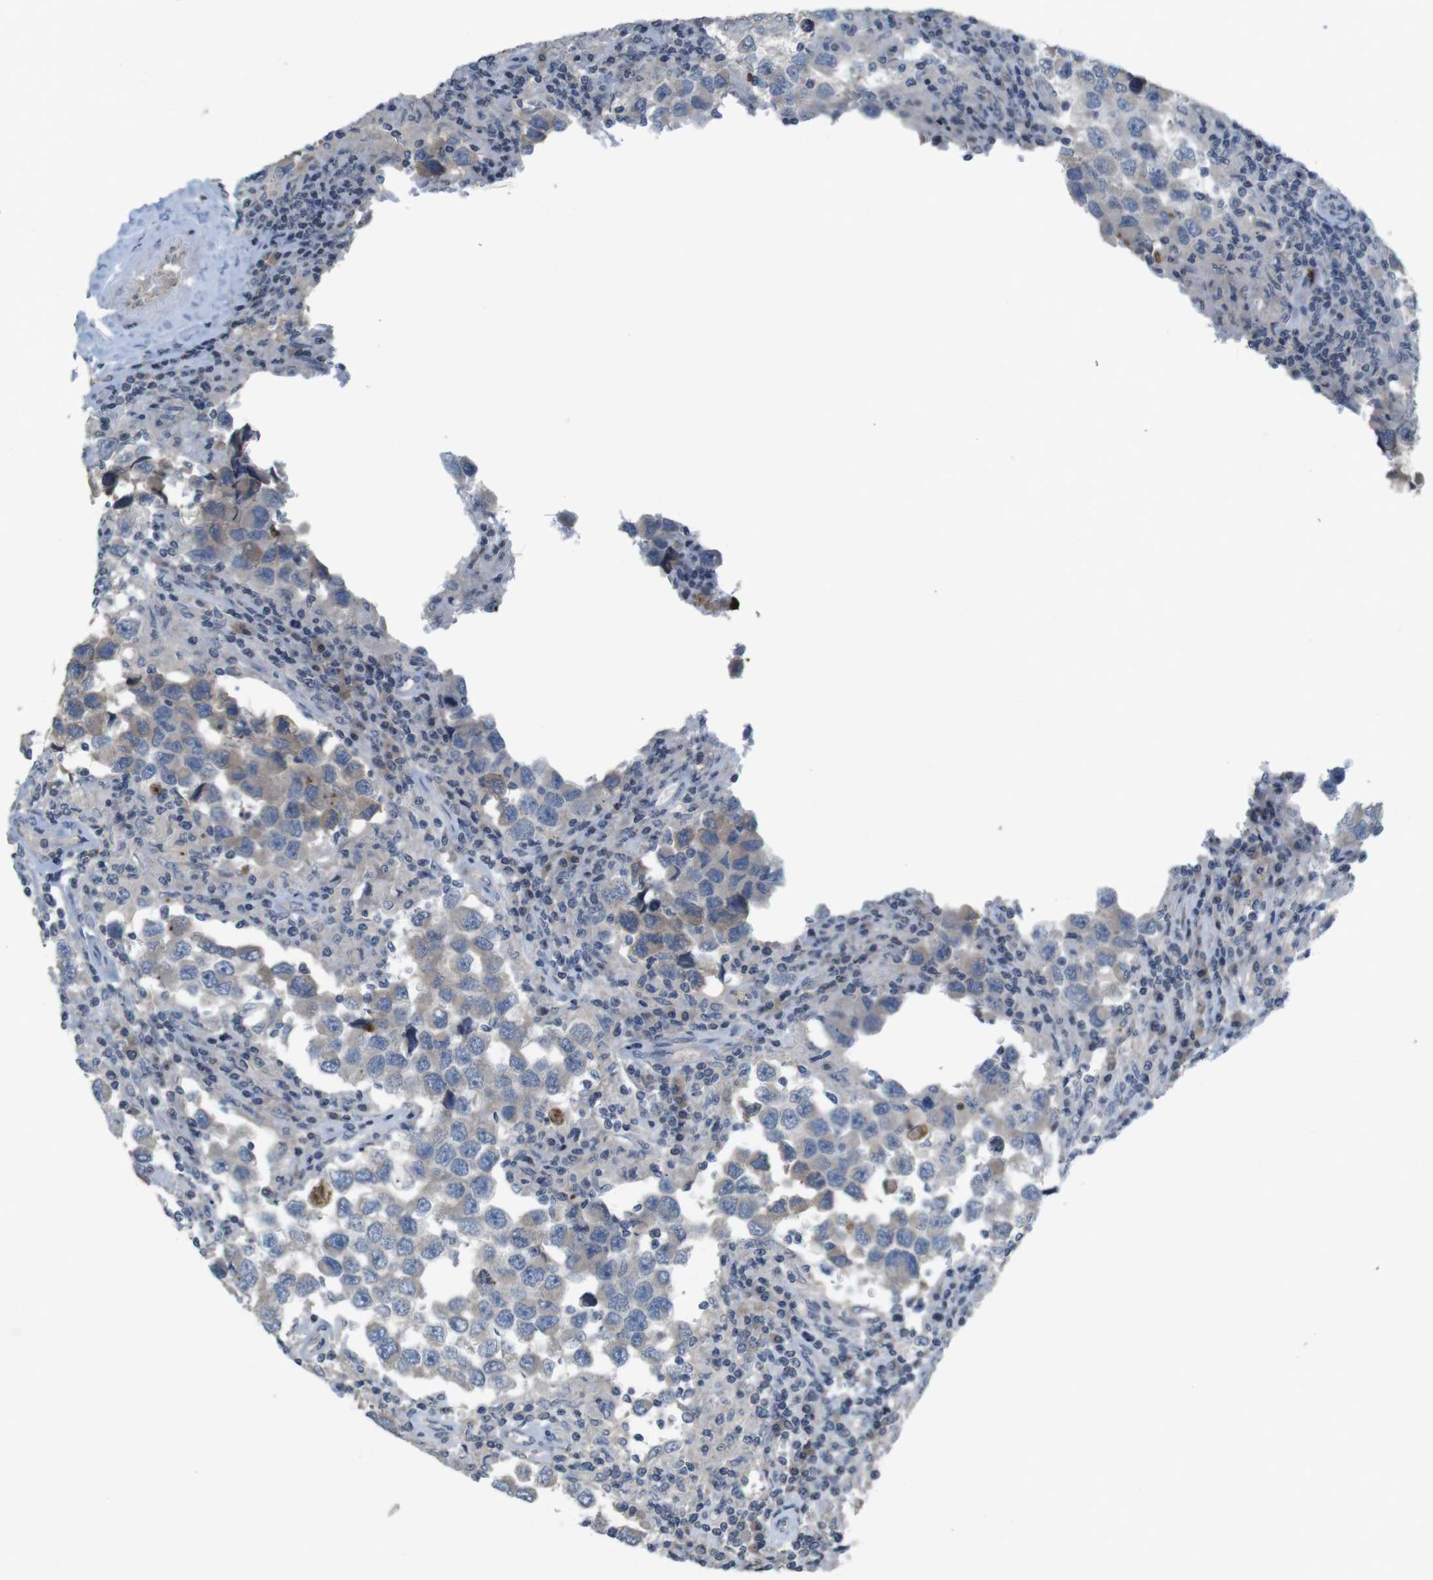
{"staining": {"intensity": "weak", "quantity": "<25%", "location": "cytoplasmic/membranous"}, "tissue": "testis cancer", "cell_type": "Tumor cells", "image_type": "cancer", "snomed": [{"axis": "morphology", "description": "Carcinoma, Embryonal, NOS"}, {"axis": "topography", "description": "Testis"}], "caption": "DAB (3,3'-diaminobenzidine) immunohistochemical staining of testis cancer demonstrates no significant expression in tumor cells. (DAB IHC visualized using brightfield microscopy, high magnification).", "gene": "TSPAN14", "patient": {"sex": "male", "age": 21}}